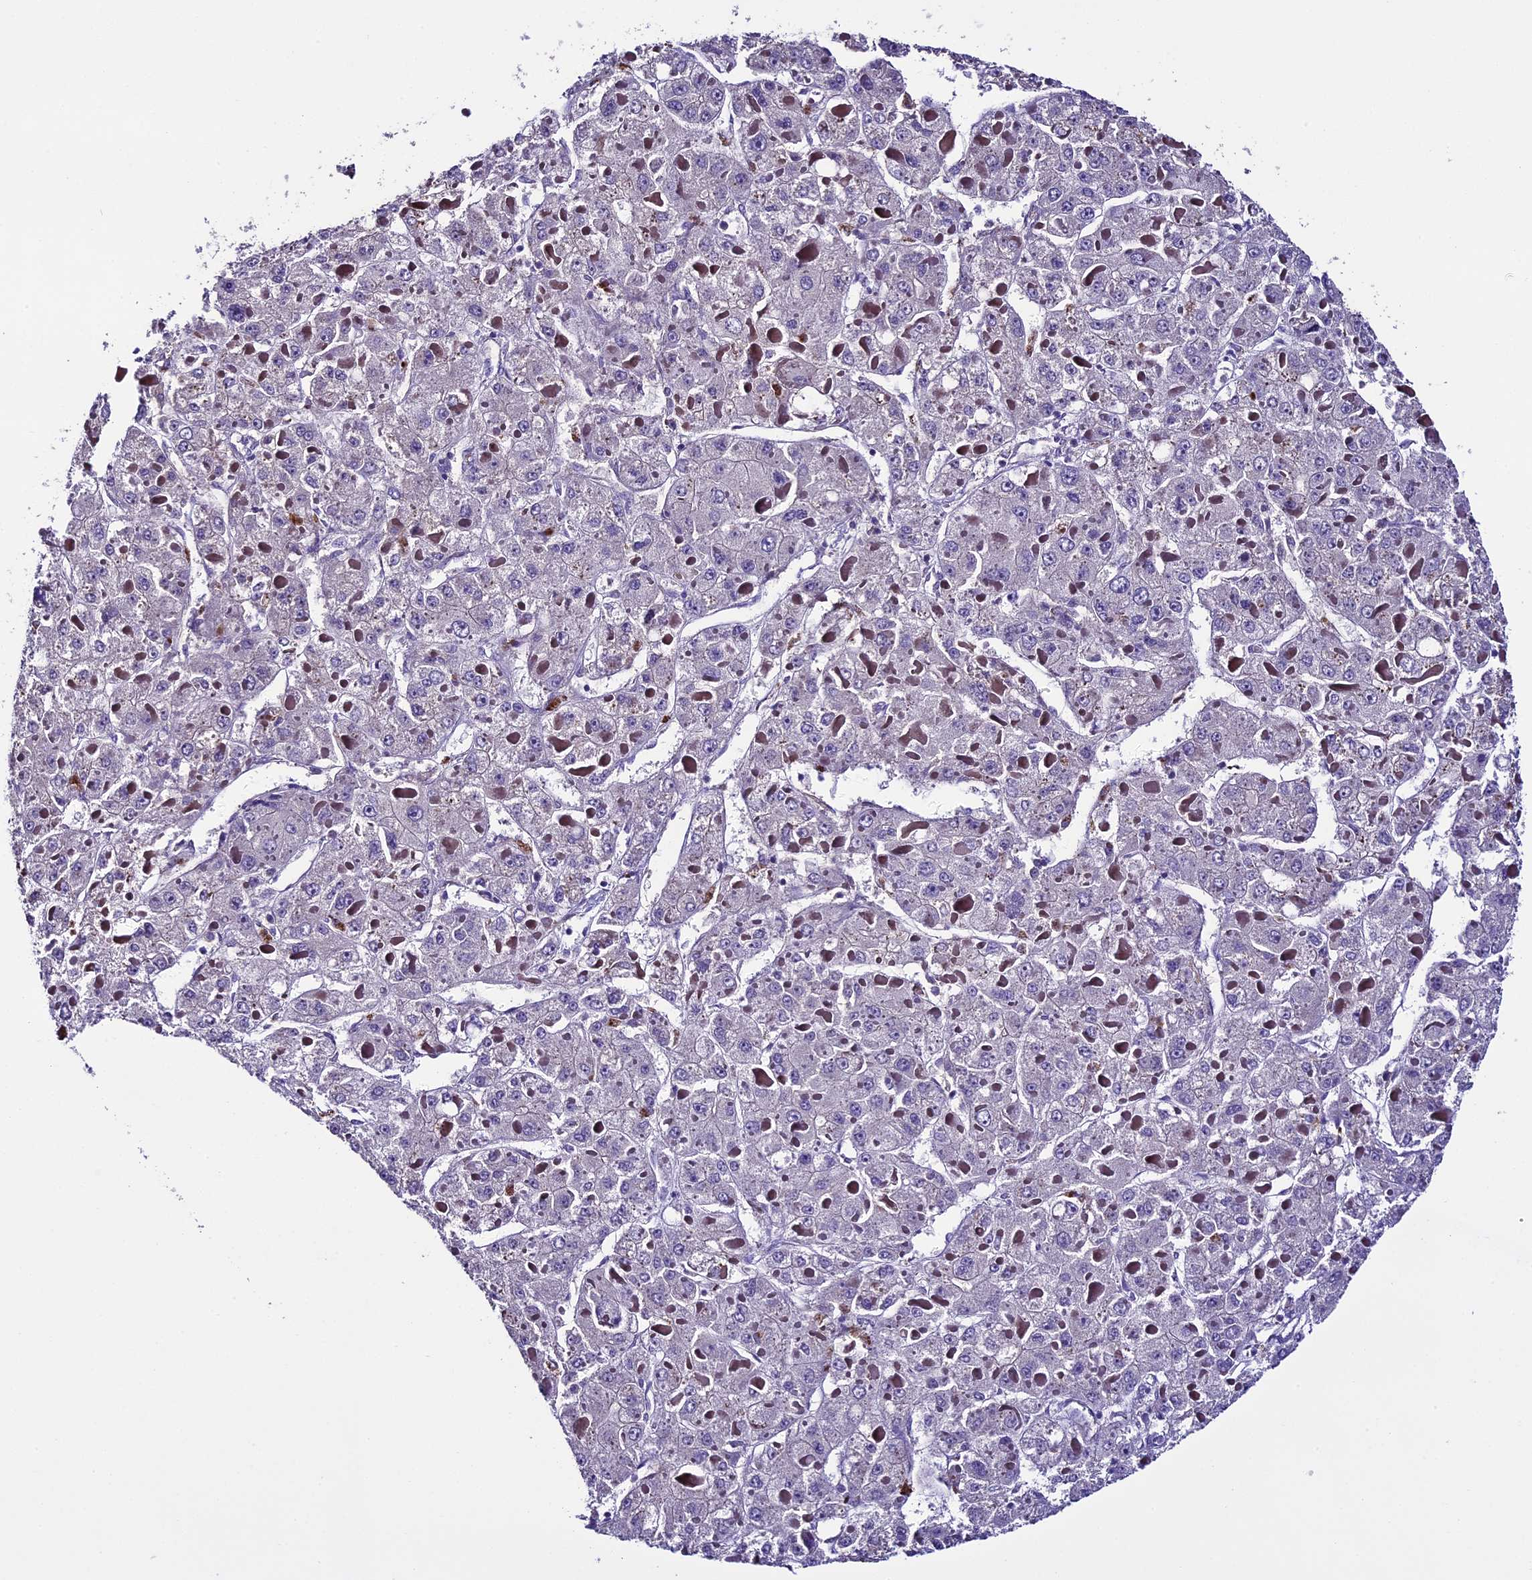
{"staining": {"intensity": "negative", "quantity": "none", "location": "none"}, "tissue": "liver cancer", "cell_type": "Tumor cells", "image_type": "cancer", "snomed": [{"axis": "morphology", "description": "Carcinoma, Hepatocellular, NOS"}, {"axis": "topography", "description": "Liver"}], "caption": "Immunohistochemical staining of hepatocellular carcinoma (liver) displays no significant positivity in tumor cells.", "gene": "TCP11L2", "patient": {"sex": "female", "age": 73}}